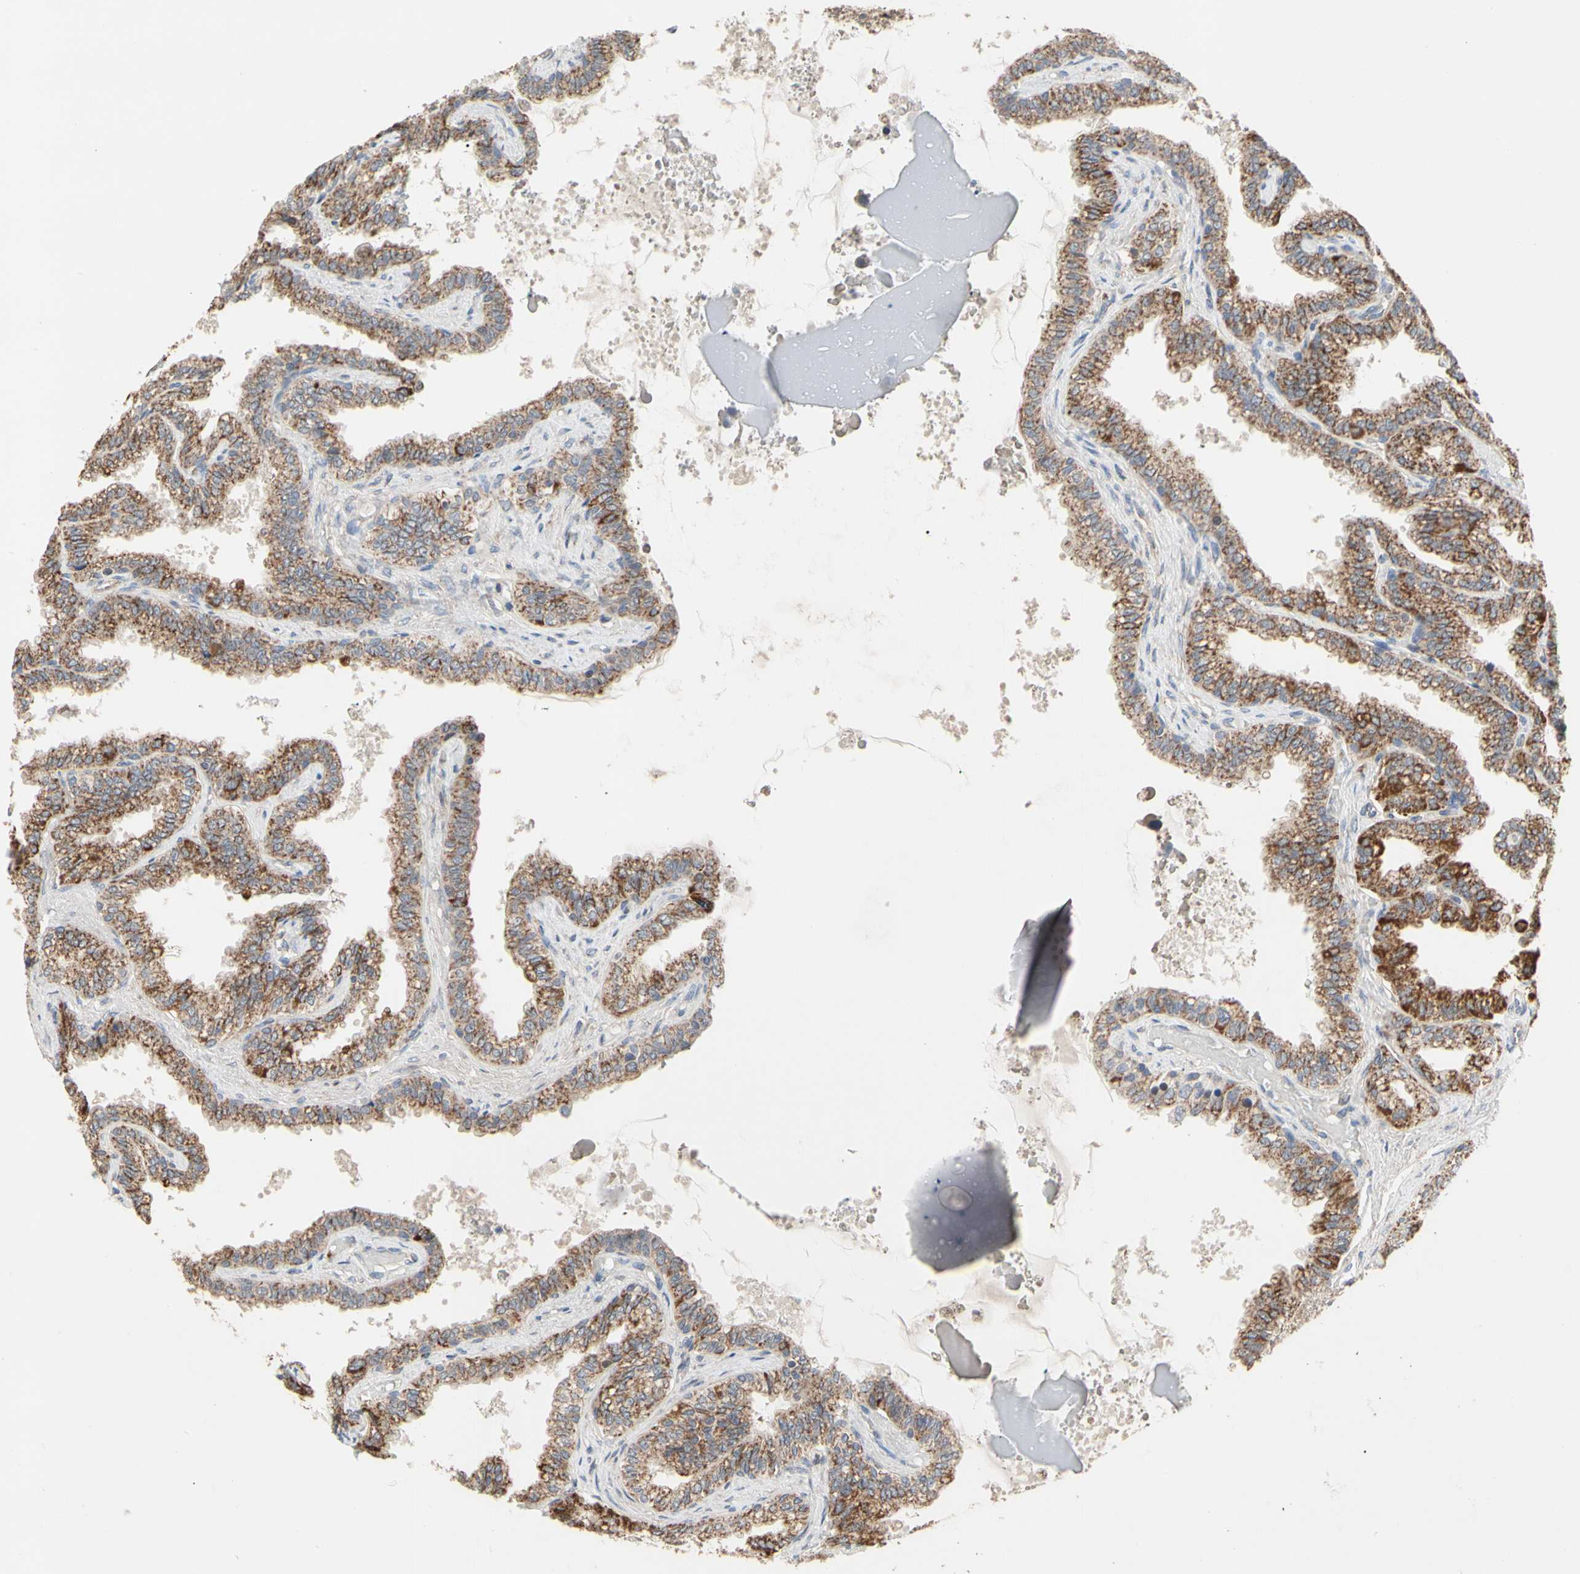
{"staining": {"intensity": "strong", "quantity": ">75%", "location": "cytoplasmic/membranous"}, "tissue": "seminal vesicle", "cell_type": "Glandular cells", "image_type": "normal", "snomed": [{"axis": "morphology", "description": "Normal tissue, NOS"}, {"axis": "topography", "description": "Seminal veicle"}], "caption": "Seminal vesicle stained for a protein displays strong cytoplasmic/membranous positivity in glandular cells. Using DAB (brown) and hematoxylin (blue) stains, captured at high magnification using brightfield microscopy.", "gene": "GPD2", "patient": {"sex": "male", "age": 46}}